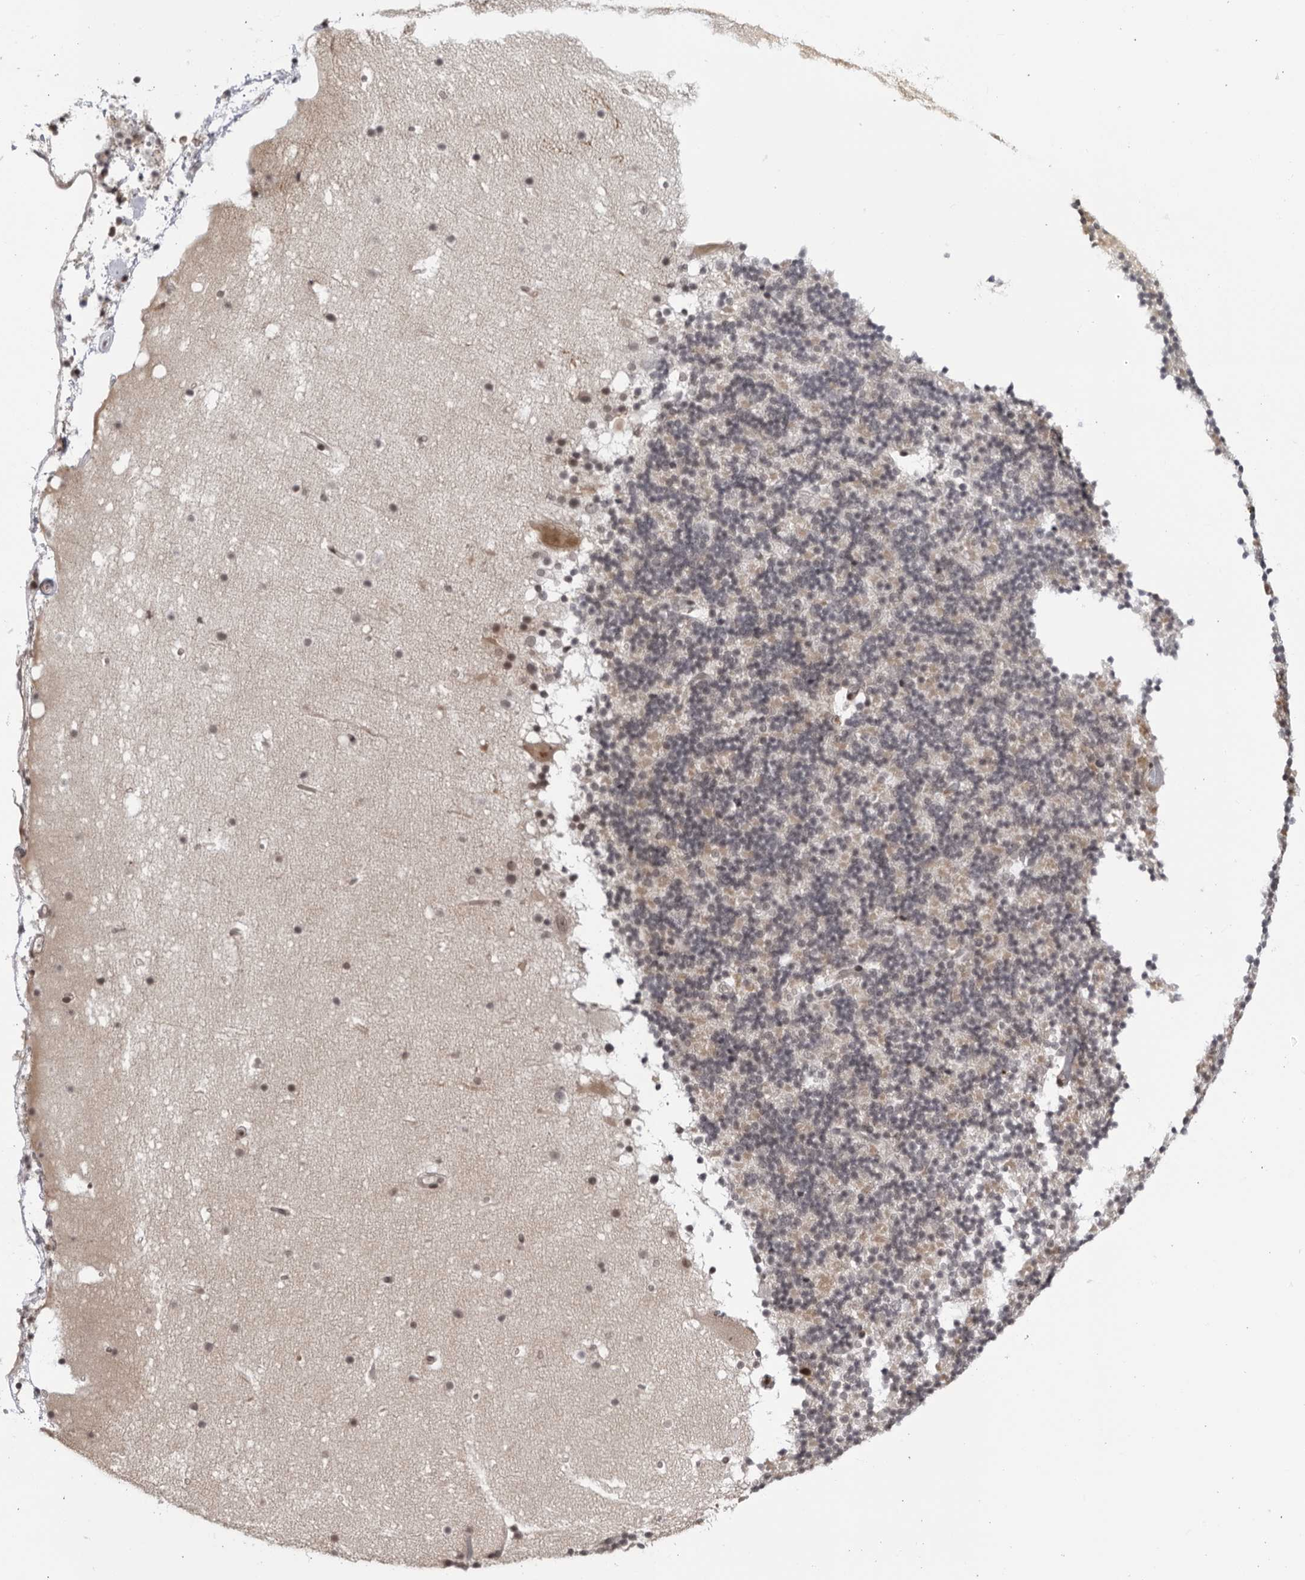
{"staining": {"intensity": "negative", "quantity": "none", "location": "none"}, "tissue": "cerebellum", "cell_type": "Cells in granular layer", "image_type": "normal", "snomed": [{"axis": "morphology", "description": "Normal tissue, NOS"}, {"axis": "topography", "description": "Cerebellum"}], "caption": "A high-resolution photomicrograph shows immunohistochemistry staining of normal cerebellum, which shows no significant positivity in cells in granular layer.", "gene": "DTL", "patient": {"sex": "male", "age": 57}}